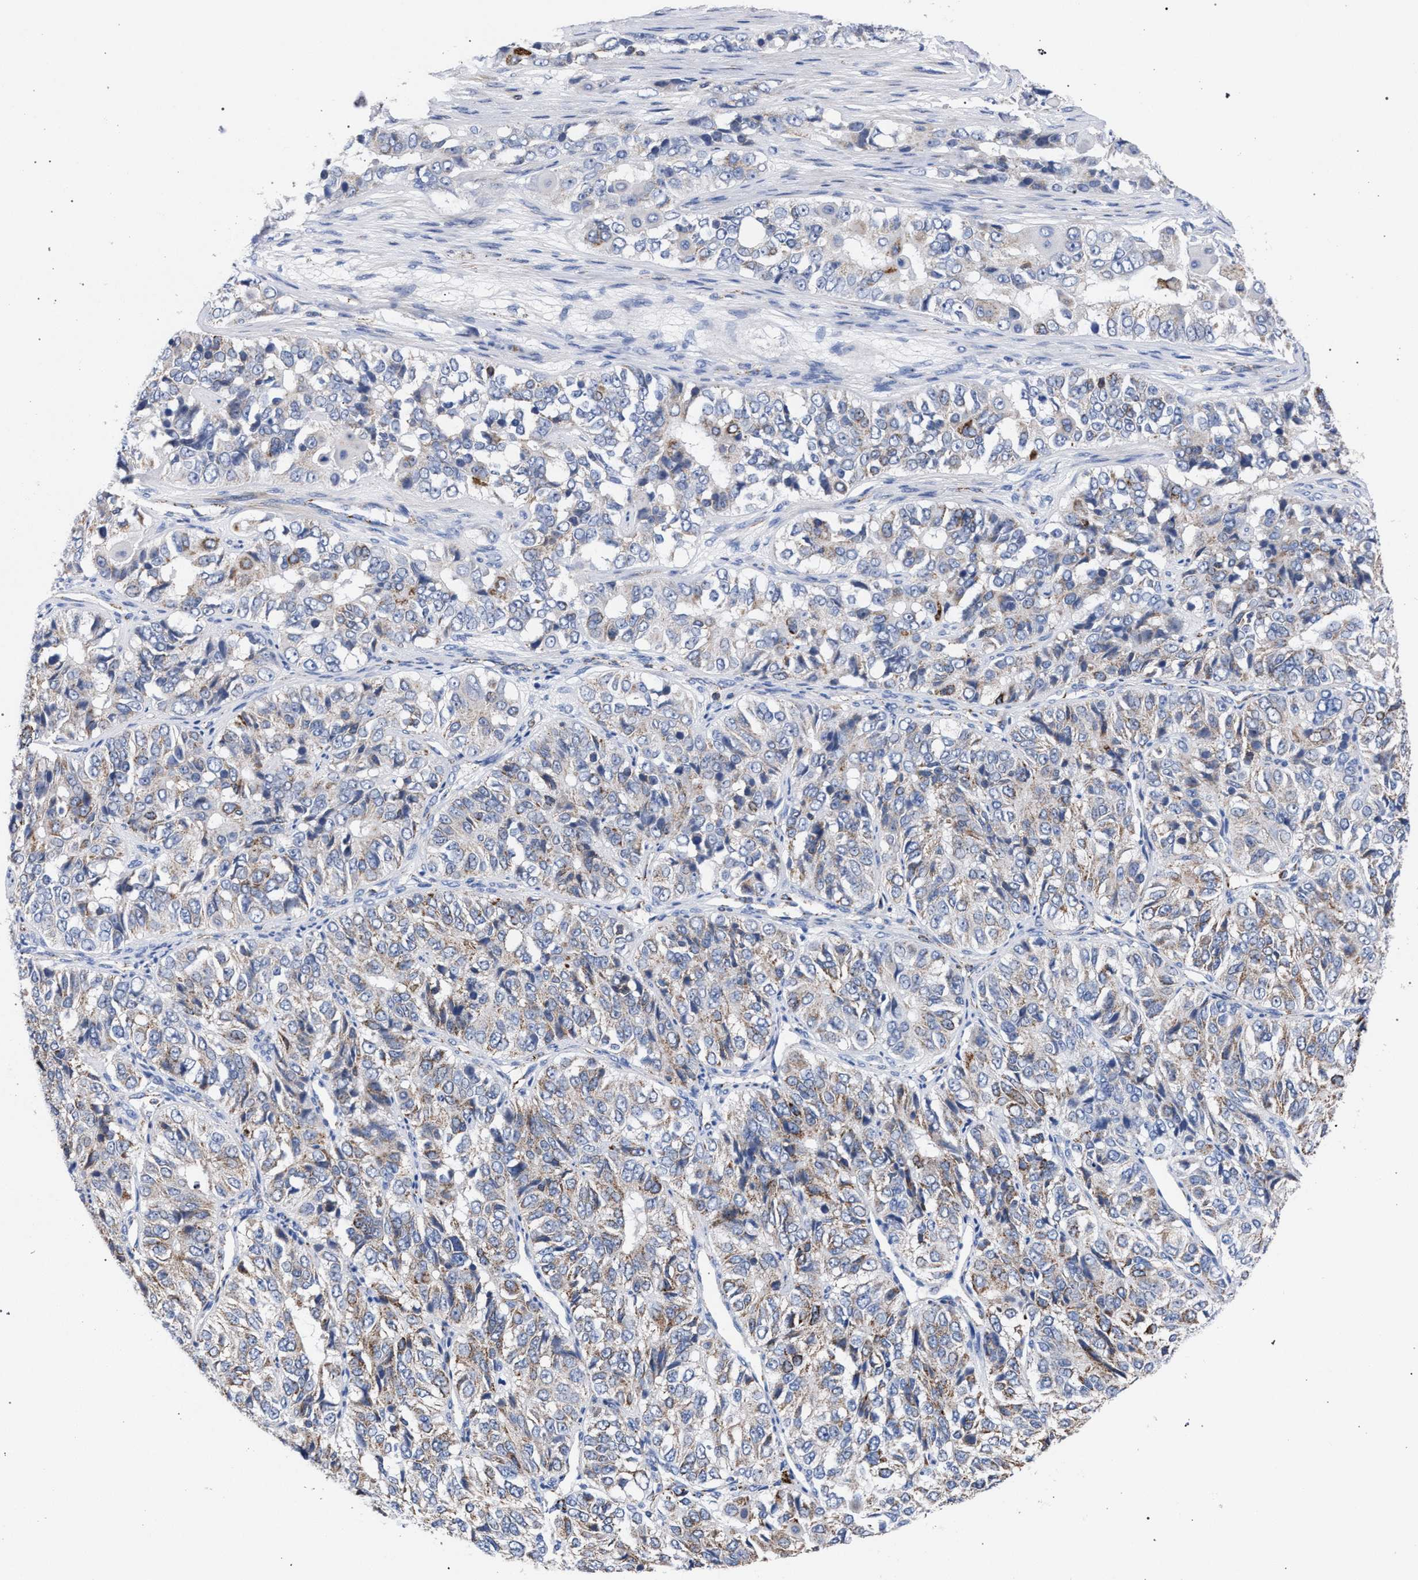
{"staining": {"intensity": "weak", "quantity": "25%-75%", "location": "cytoplasmic/membranous"}, "tissue": "ovarian cancer", "cell_type": "Tumor cells", "image_type": "cancer", "snomed": [{"axis": "morphology", "description": "Carcinoma, endometroid"}, {"axis": "topography", "description": "Ovary"}], "caption": "This histopathology image reveals ovarian cancer stained with IHC to label a protein in brown. The cytoplasmic/membranous of tumor cells show weak positivity for the protein. Nuclei are counter-stained blue.", "gene": "ACADS", "patient": {"sex": "female", "age": 51}}